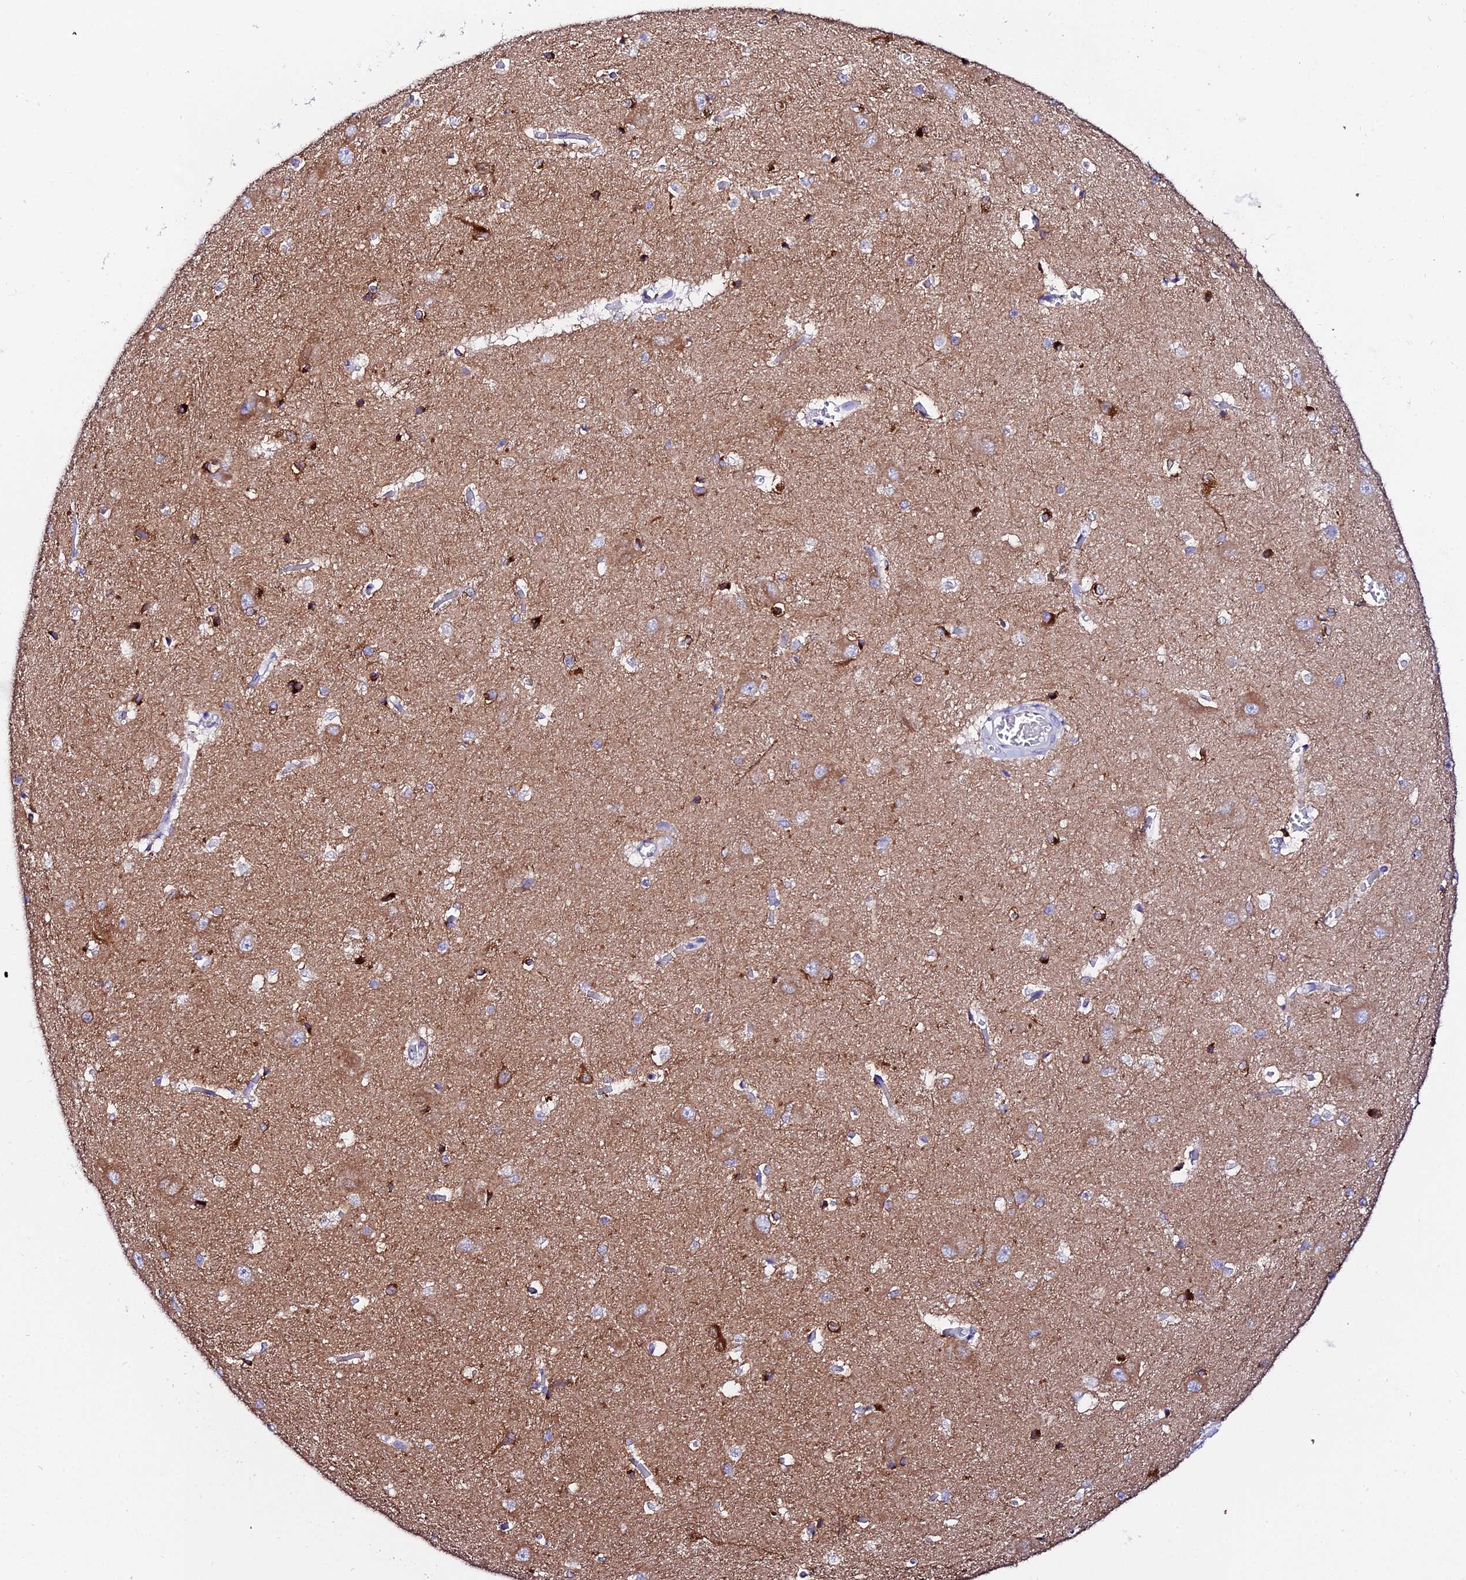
{"staining": {"intensity": "strong", "quantity": "<25%", "location": "cytoplasmic/membranous"}, "tissue": "caudate", "cell_type": "Glial cells", "image_type": "normal", "snomed": [{"axis": "morphology", "description": "Normal tissue, NOS"}, {"axis": "topography", "description": "Lateral ventricle wall"}], "caption": "High-power microscopy captured an immunohistochemistry photomicrograph of unremarkable caudate, revealing strong cytoplasmic/membranous expression in approximately <25% of glial cells. The staining is performed using DAB brown chromogen to label protein expression. The nuclei are counter-stained blue using hematoxylin.", "gene": "ATG16L2", "patient": {"sex": "male", "age": 37}}